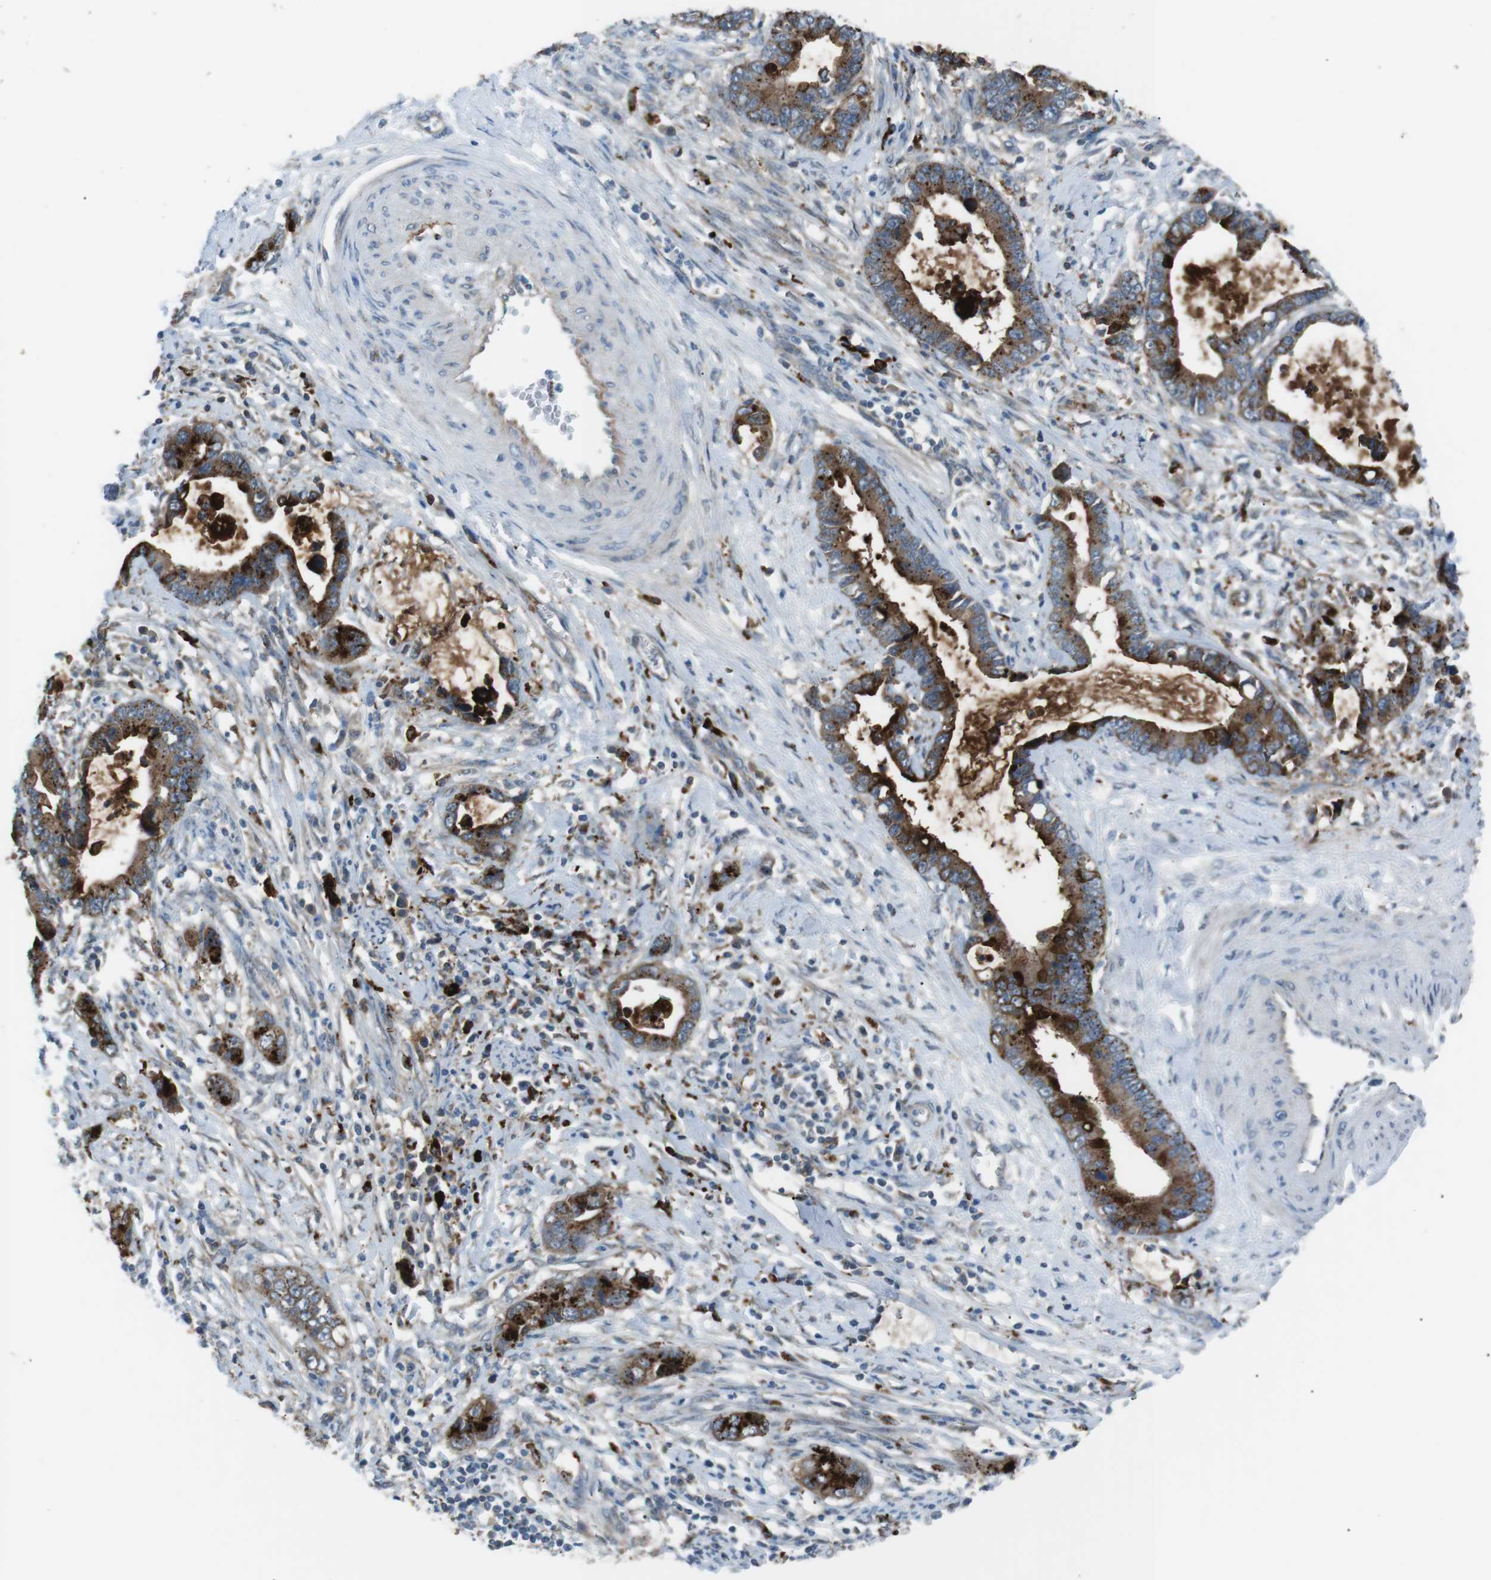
{"staining": {"intensity": "strong", "quantity": ">75%", "location": "cytoplasmic/membranous"}, "tissue": "cervical cancer", "cell_type": "Tumor cells", "image_type": "cancer", "snomed": [{"axis": "morphology", "description": "Adenocarcinoma, NOS"}, {"axis": "topography", "description": "Cervix"}], "caption": "Protein staining by immunohistochemistry (IHC) exhibits strong cytoplasmic/membranous expression in about >75% of tumor cells in cervical cancer.", "gene": "B4GALNT2", "patient": {"sex": "female", "age": 44}}